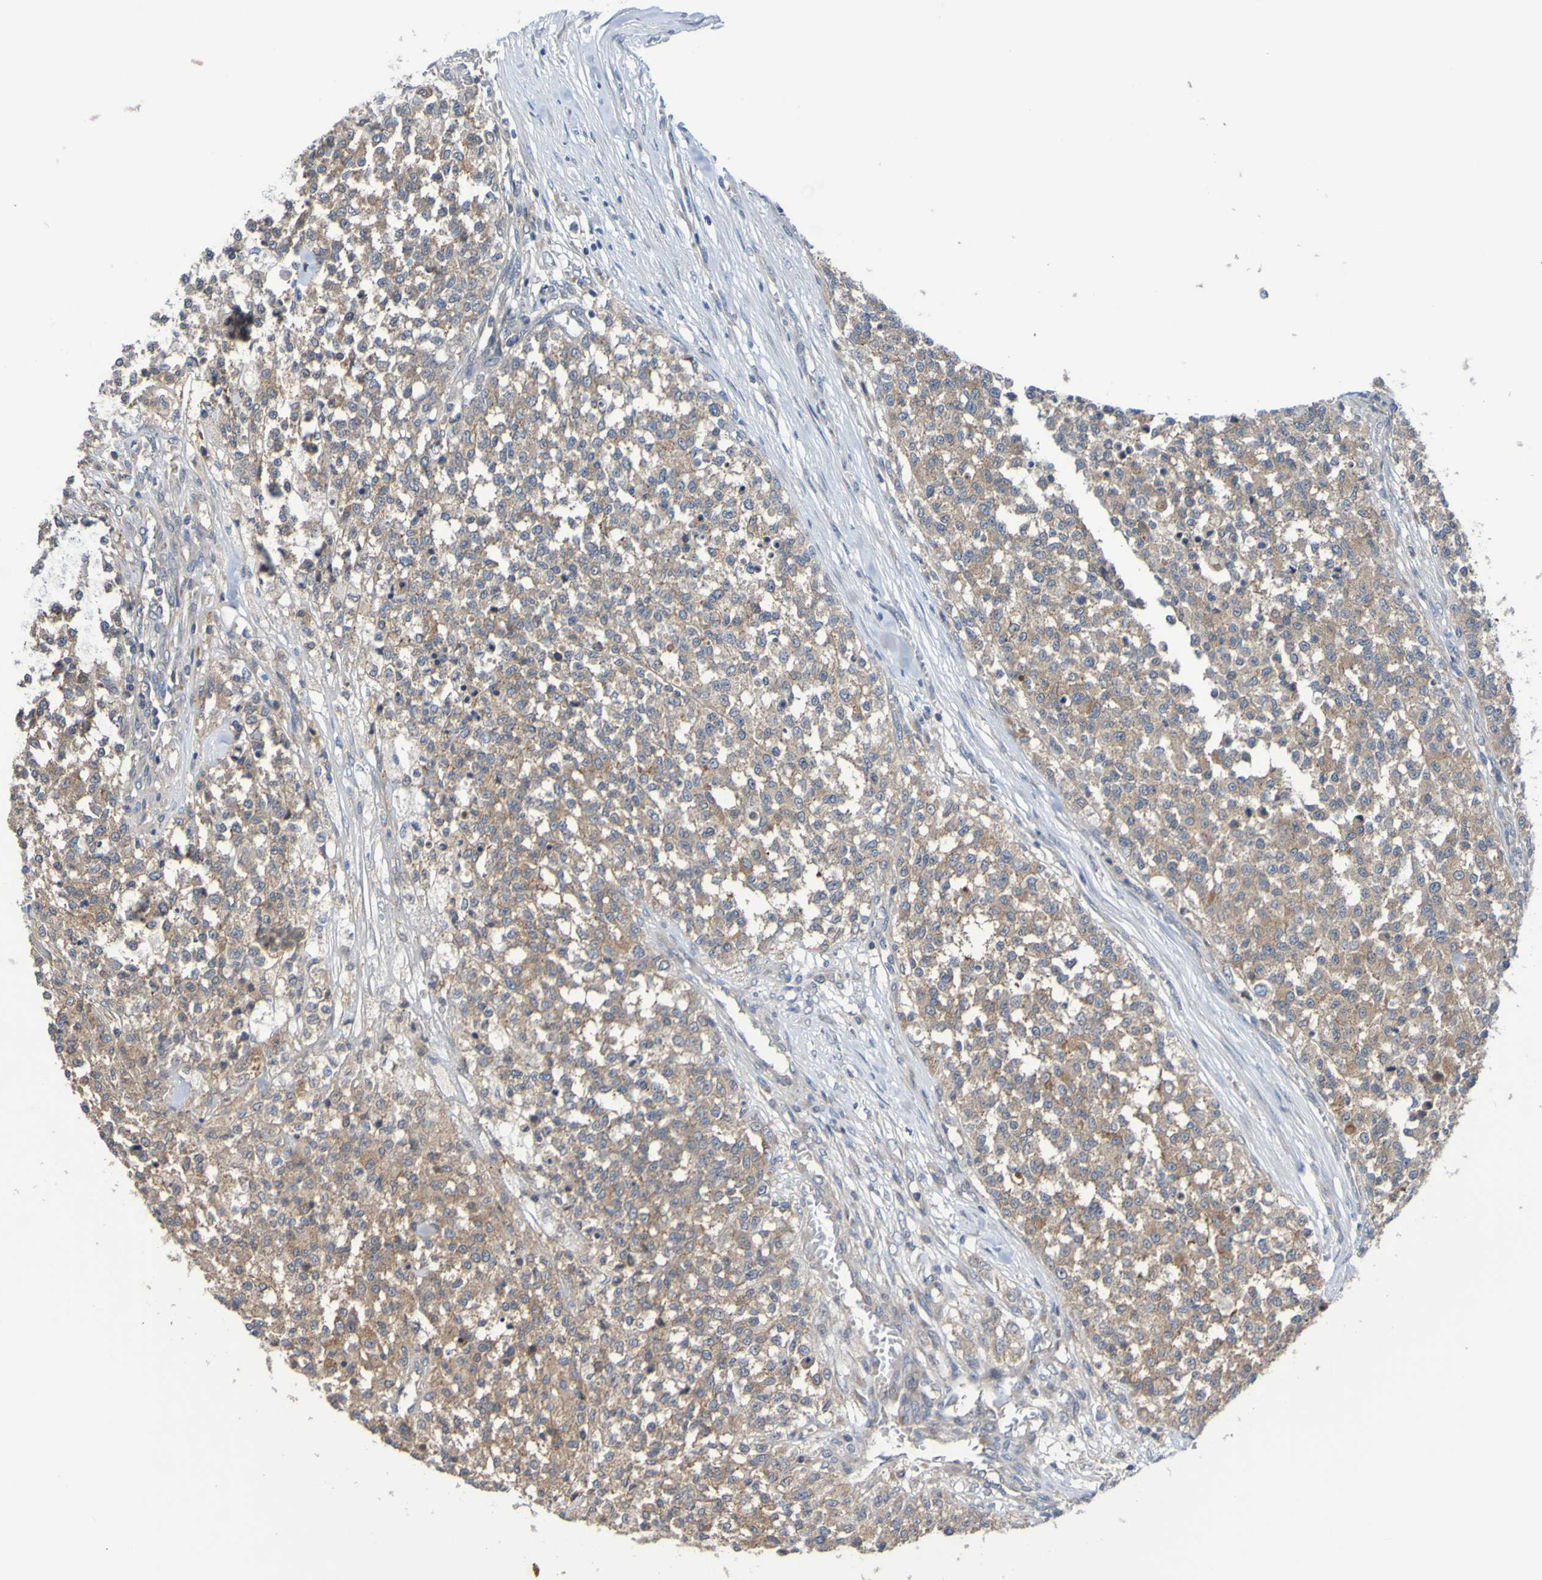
{"staining": {"intensity": "weak", "quantity": ">75%", "location": "cytoplasmic/membranous"}, "tissue": "testis cancer", "cell_type": "Tumor cells", "image_type": "cancer", "snomed": [{"axis": "morphology", "description": "Seminoma, NOS"}, {"axis": "topography", "description": "Testis"}], "caption": "A brown stain highlights weak cytoplasmic/membranous expression of a protein in human testis cancer tumor cells.", "gene": "SDK1", "patient": {"sex": "male", "age": 59}}